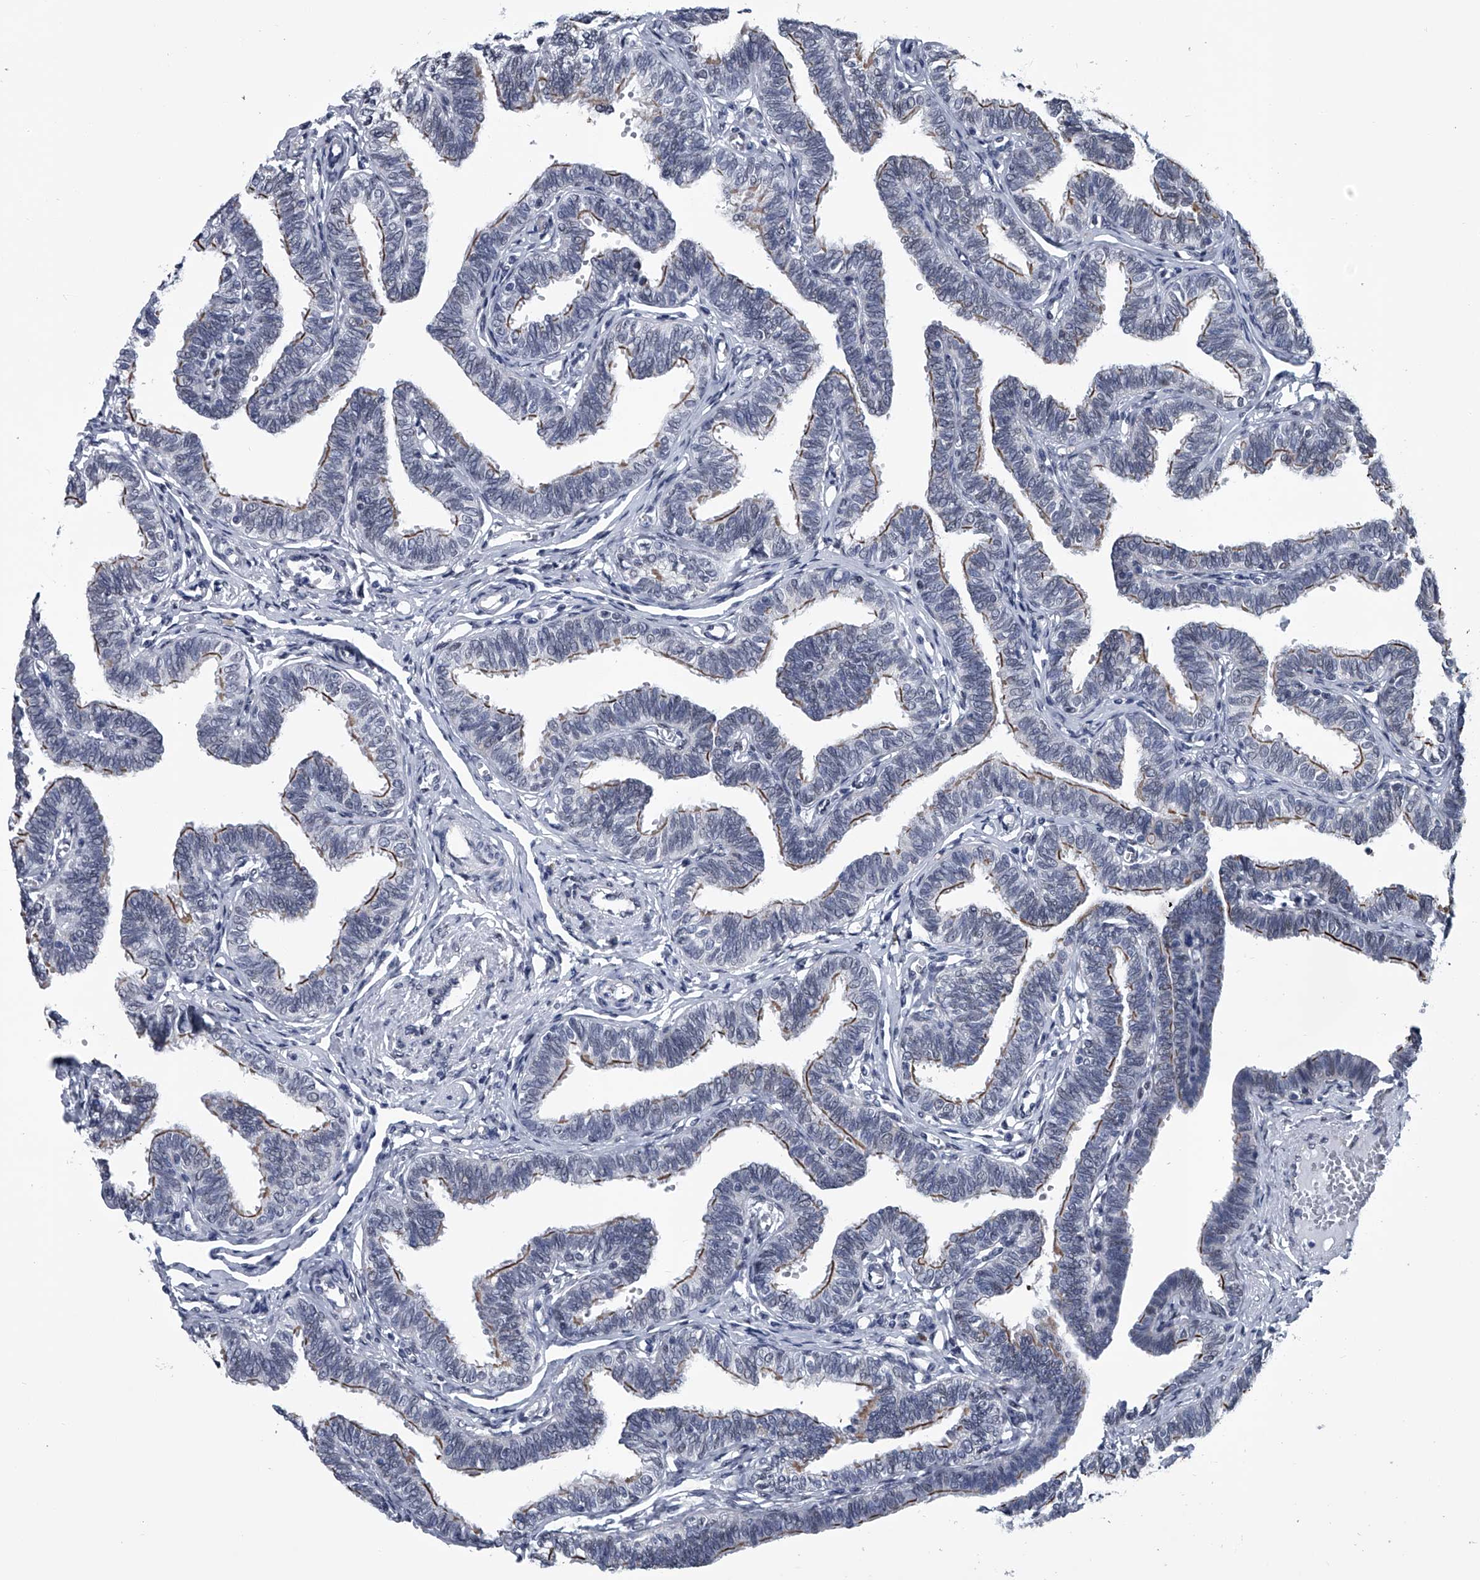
{"staining": {"intensity": "moderate", "quantity": "25%-75%", "location": "cytoplasmic/membranous"}, "tissue": "fallopian tube", "cell_type": "Glandular cells", "image_type": "normal", "snomed": [{"axis": "morphology", "description": "Normal tissue, NOS"}, {"axis": "topography", "description": "Fallopian tube"}, {"axis": "topography", "description": "Ovary"}], "caption": "High-power microscopy captured an immunohistochemistry (IHC) photomicrograph of normal fallopian tube, revealing moderate cytoplasmic/membranous positivity in approximately 25%-75% of glandular cells.", "gene": "PPP2R5D", "patient": {"sex": "female", "age": 23}}